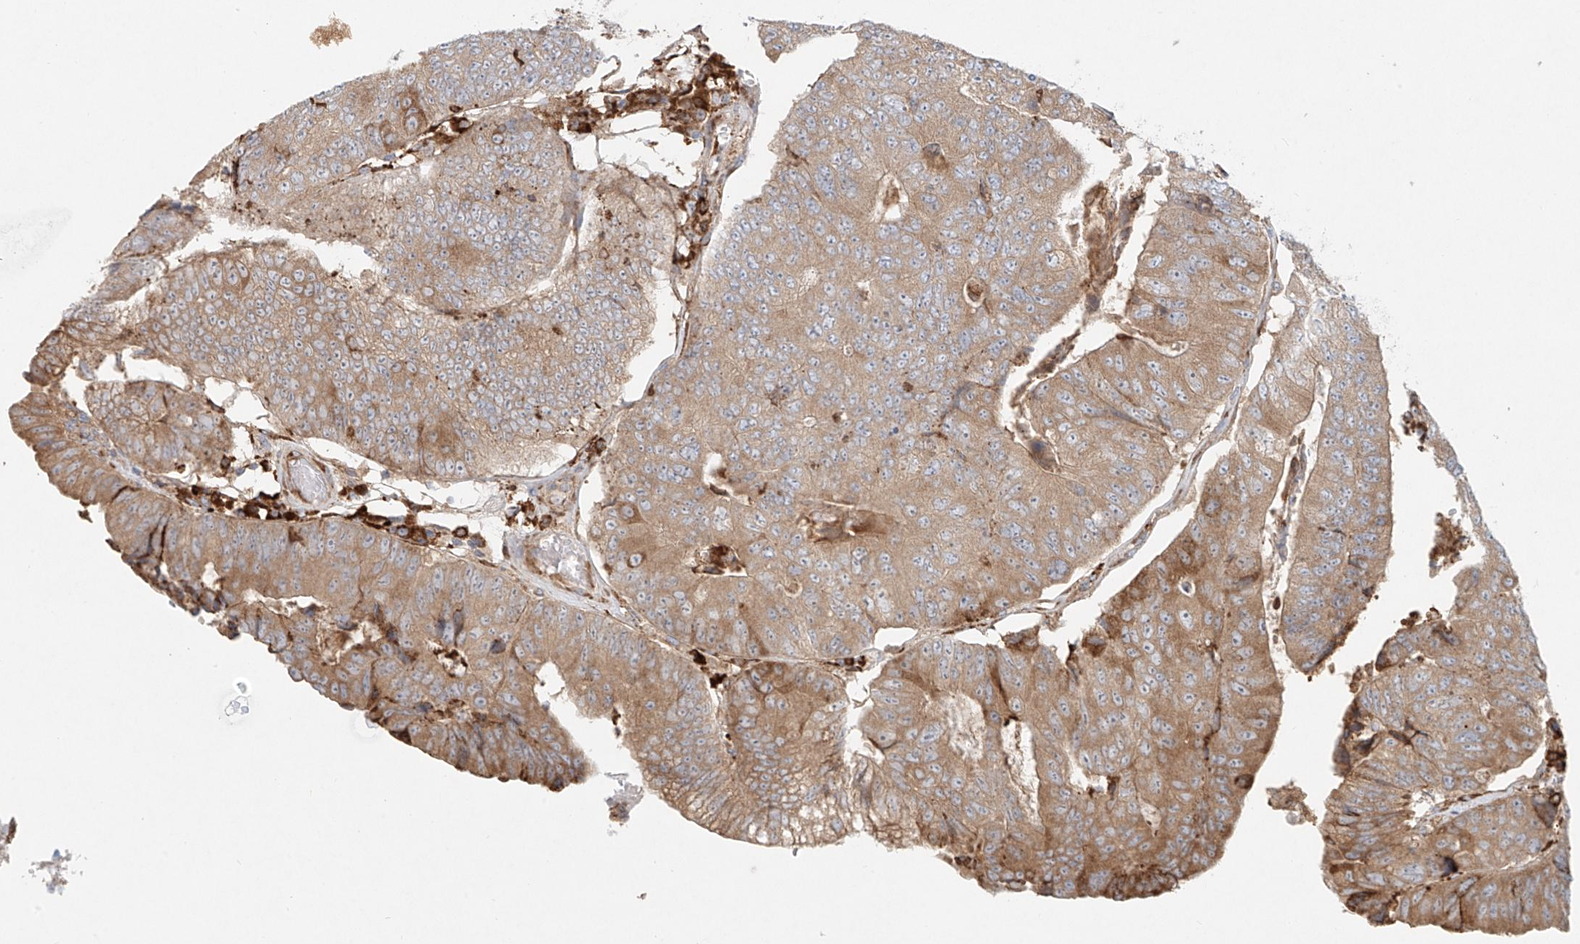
{"staining": {"intensity": "moderate", "quantity": ">75%", "location": "cytoplasmic/membranous"}, "tissue": "colorectal cancer", "cell_type": "Tumor cells", "image_type": "cancer", "snomed": [{"axis": "morphology", "description": "Adenocarcinoma, NOS"}, {"axis": "topography", "description": "Colon"}], "caption": "This is a photomicrograph of immunohistochemistry (IHC) staining of colorectal adenocarcinoma, which shows moderate expression in the cytoplasmic/membranous of tumor cells.", "gene": "EIPR1", "patient": {"sex": "female", "age": 67}}